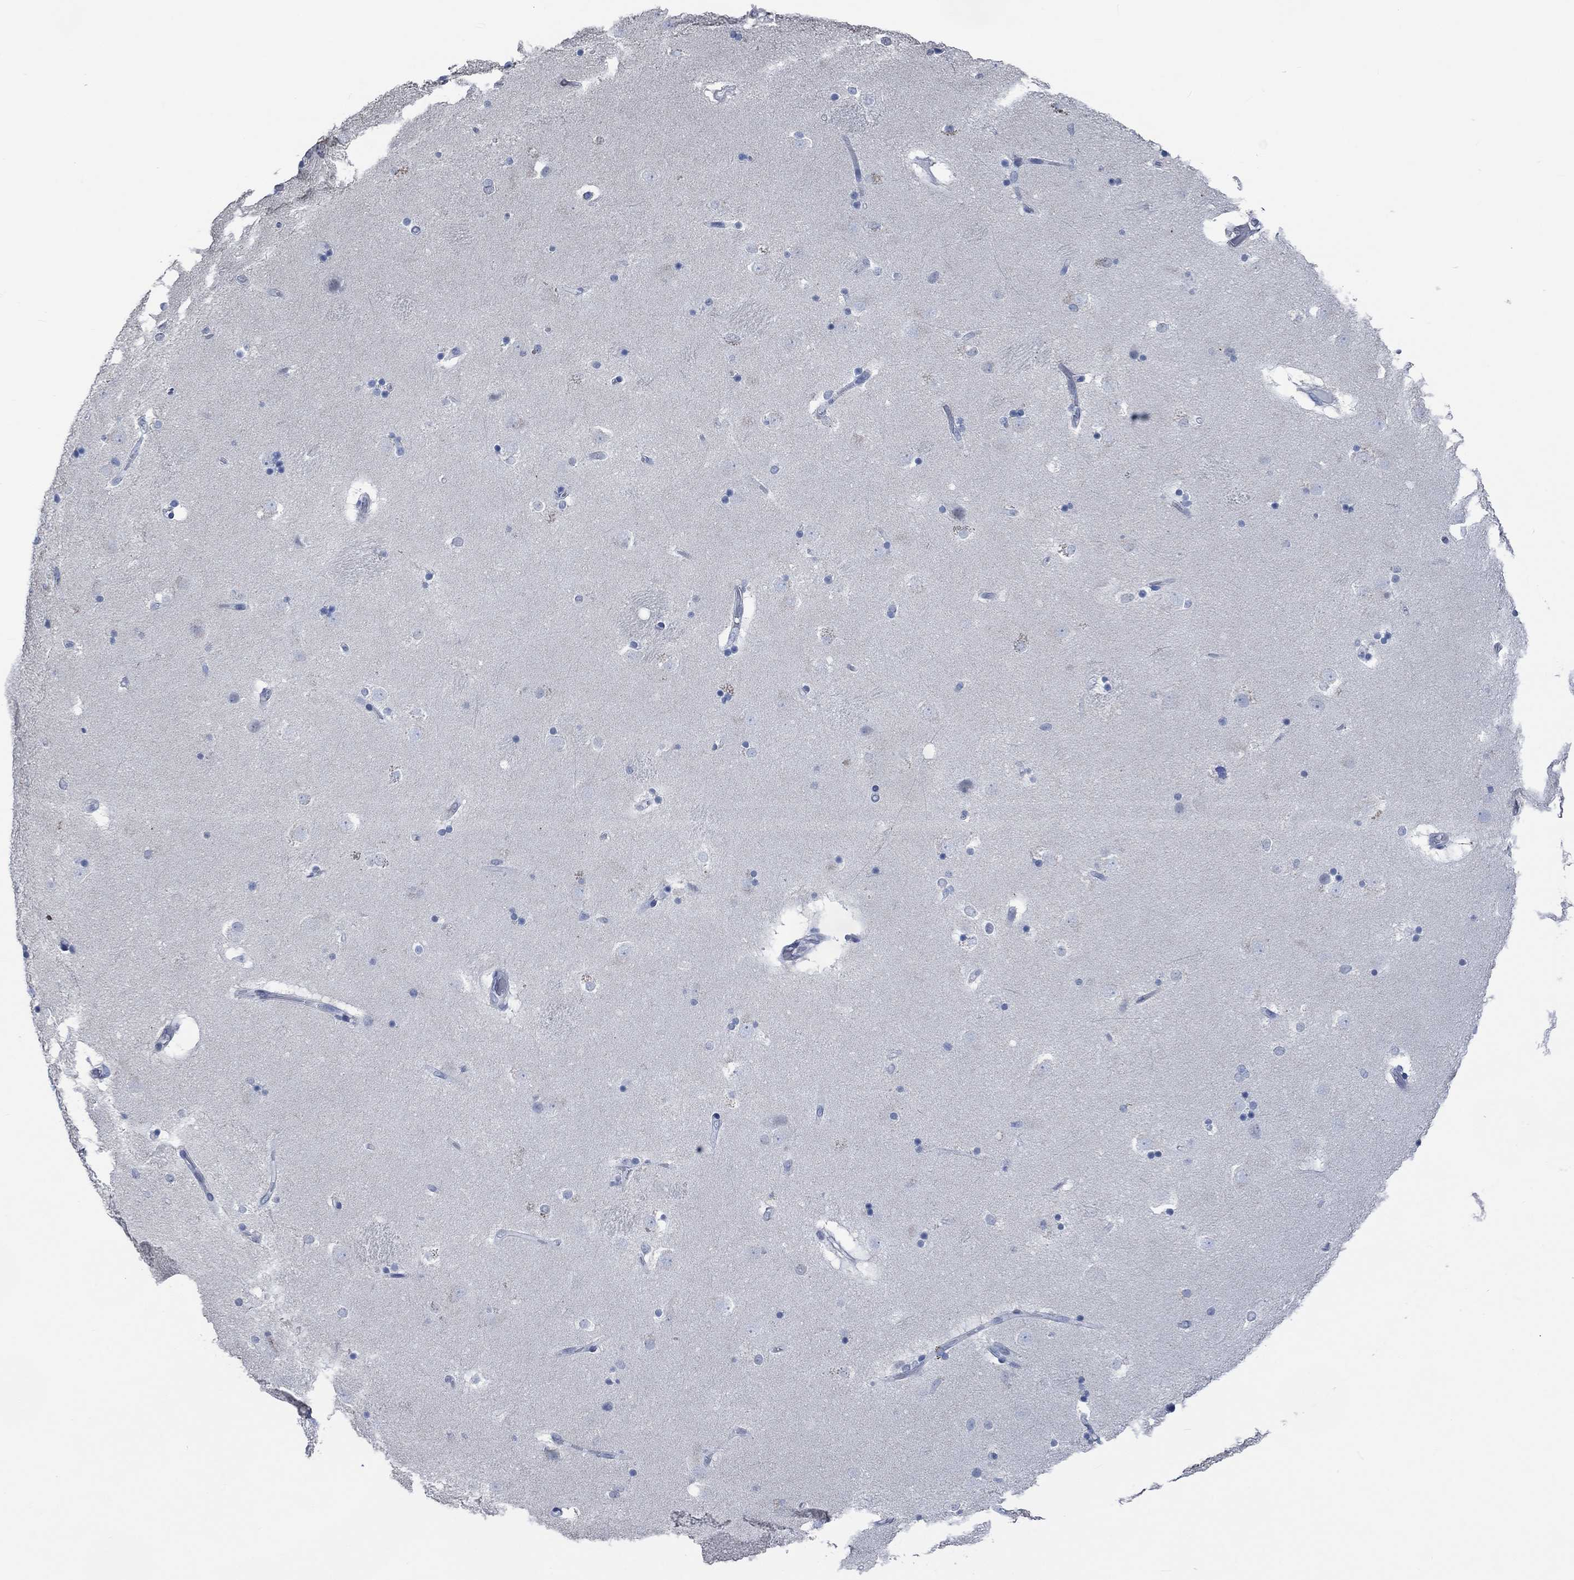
{"staining": {"intensity": "negative", "quantity": "none", "location": "none"}, "tissue": "caudate", "cell_type": "Glial cells", "image_type": "normal", "snomed": [{"axis": "morphology", "description": "Normal tissue, NOS"}, {"axis": "topography", "description": "Lateral ventricle wall"}], "caption": "Immunohistochemical staining of unremarkable caudate displays no significant expression in glial cells. (Immunohistochemistry (ihc), brightfield microscopy, high magnification).", "gene": "OBSCN", "patient": {"sex": "male", "age": 51}}